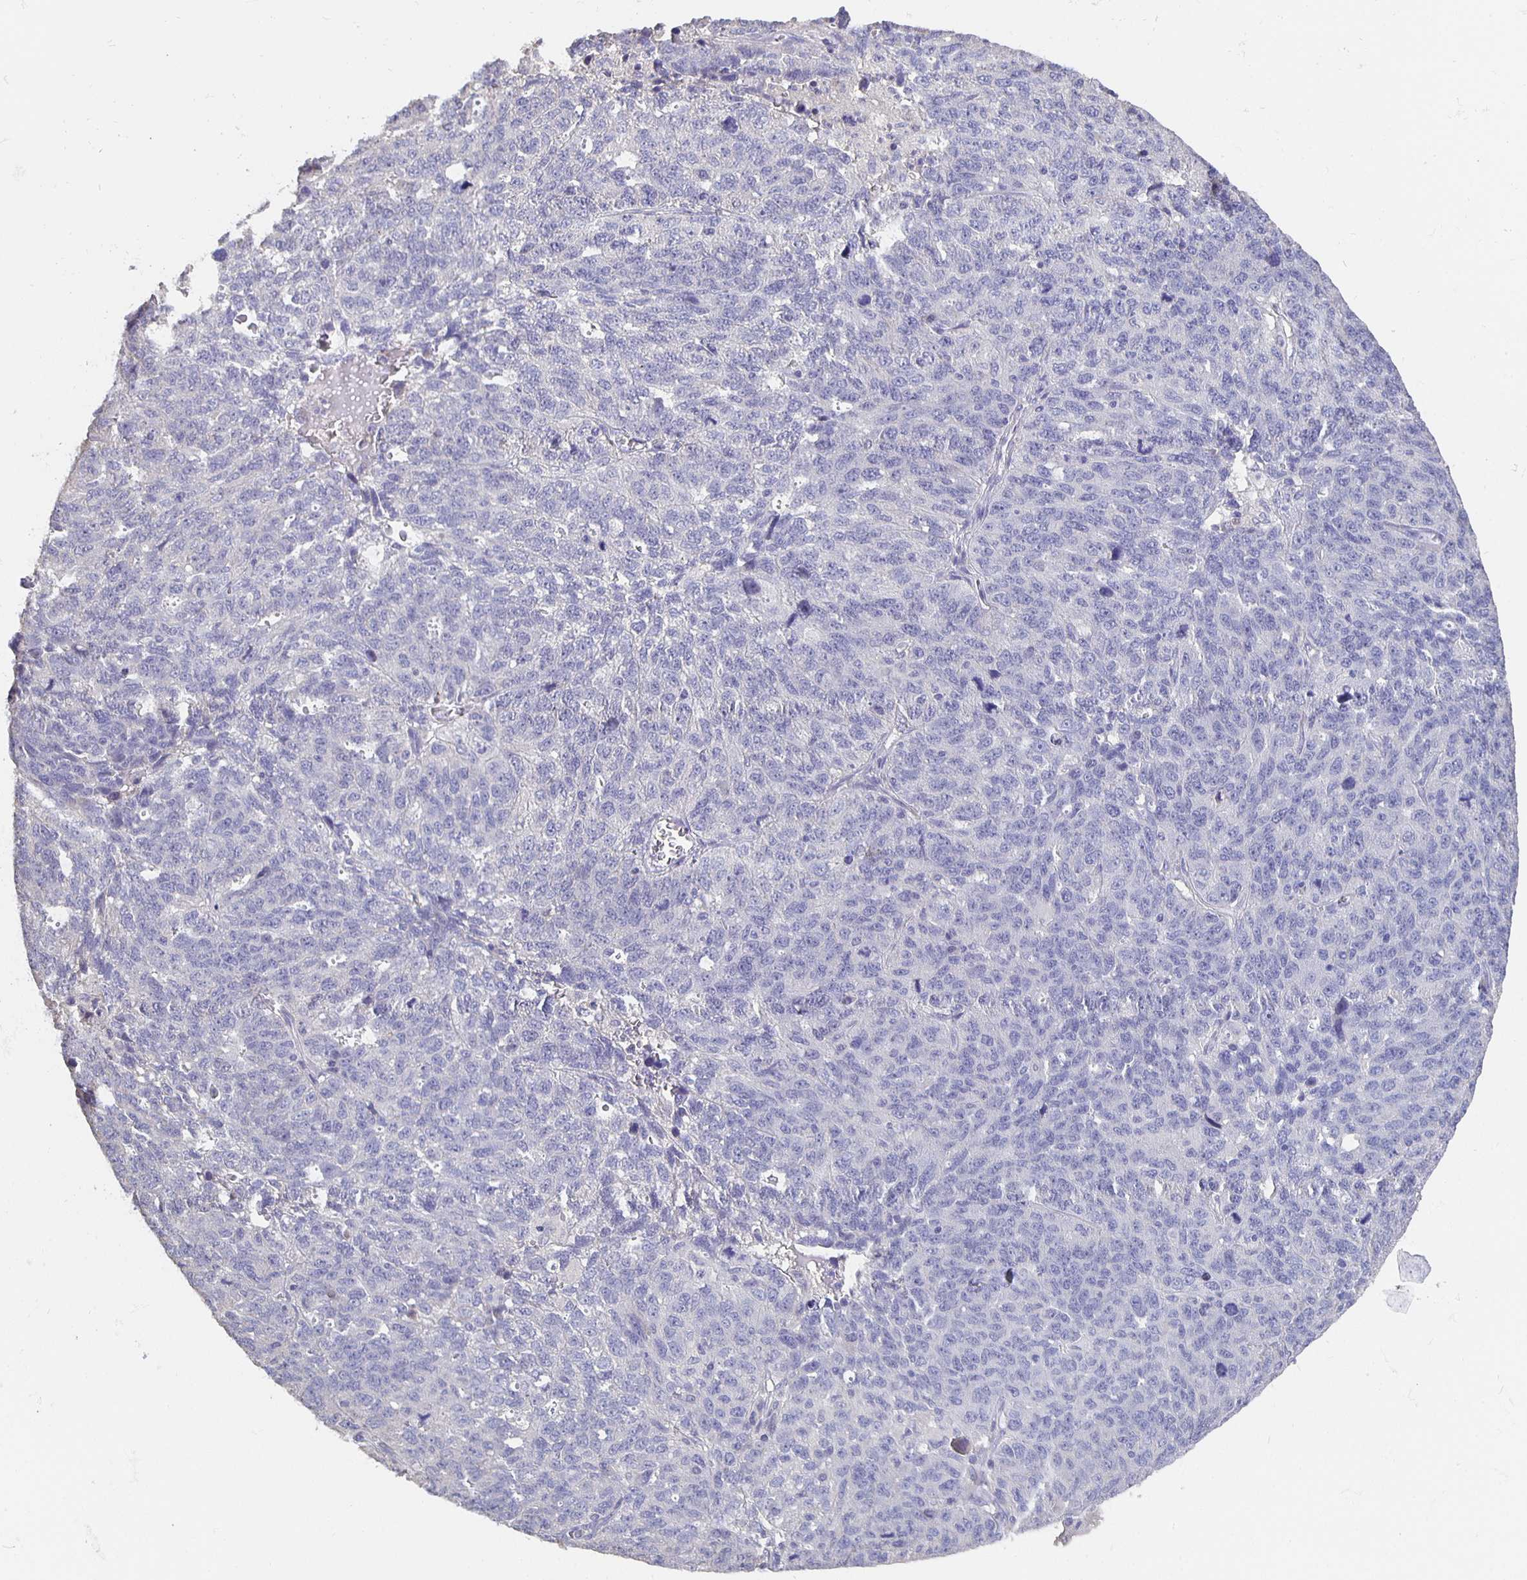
{"staining": {"intensity": "negative", "quantity": "none", "location": "none"}, "tissue": "ovarian cancer", "cell_type": "Tumor cells", "image_type": "cancer", "snomed": [{"axis": "morphology", "description": "Cystadenocarcinoma, serous, NOS"}, {"axis": "topography", "description": "Ovary"}], "caption": "Tumor cells show no significant positivity in serous cystadenocarcinoma (ovarian).", "gene": "CFAP74", "patient": {"sex": "female", "age": 71}}